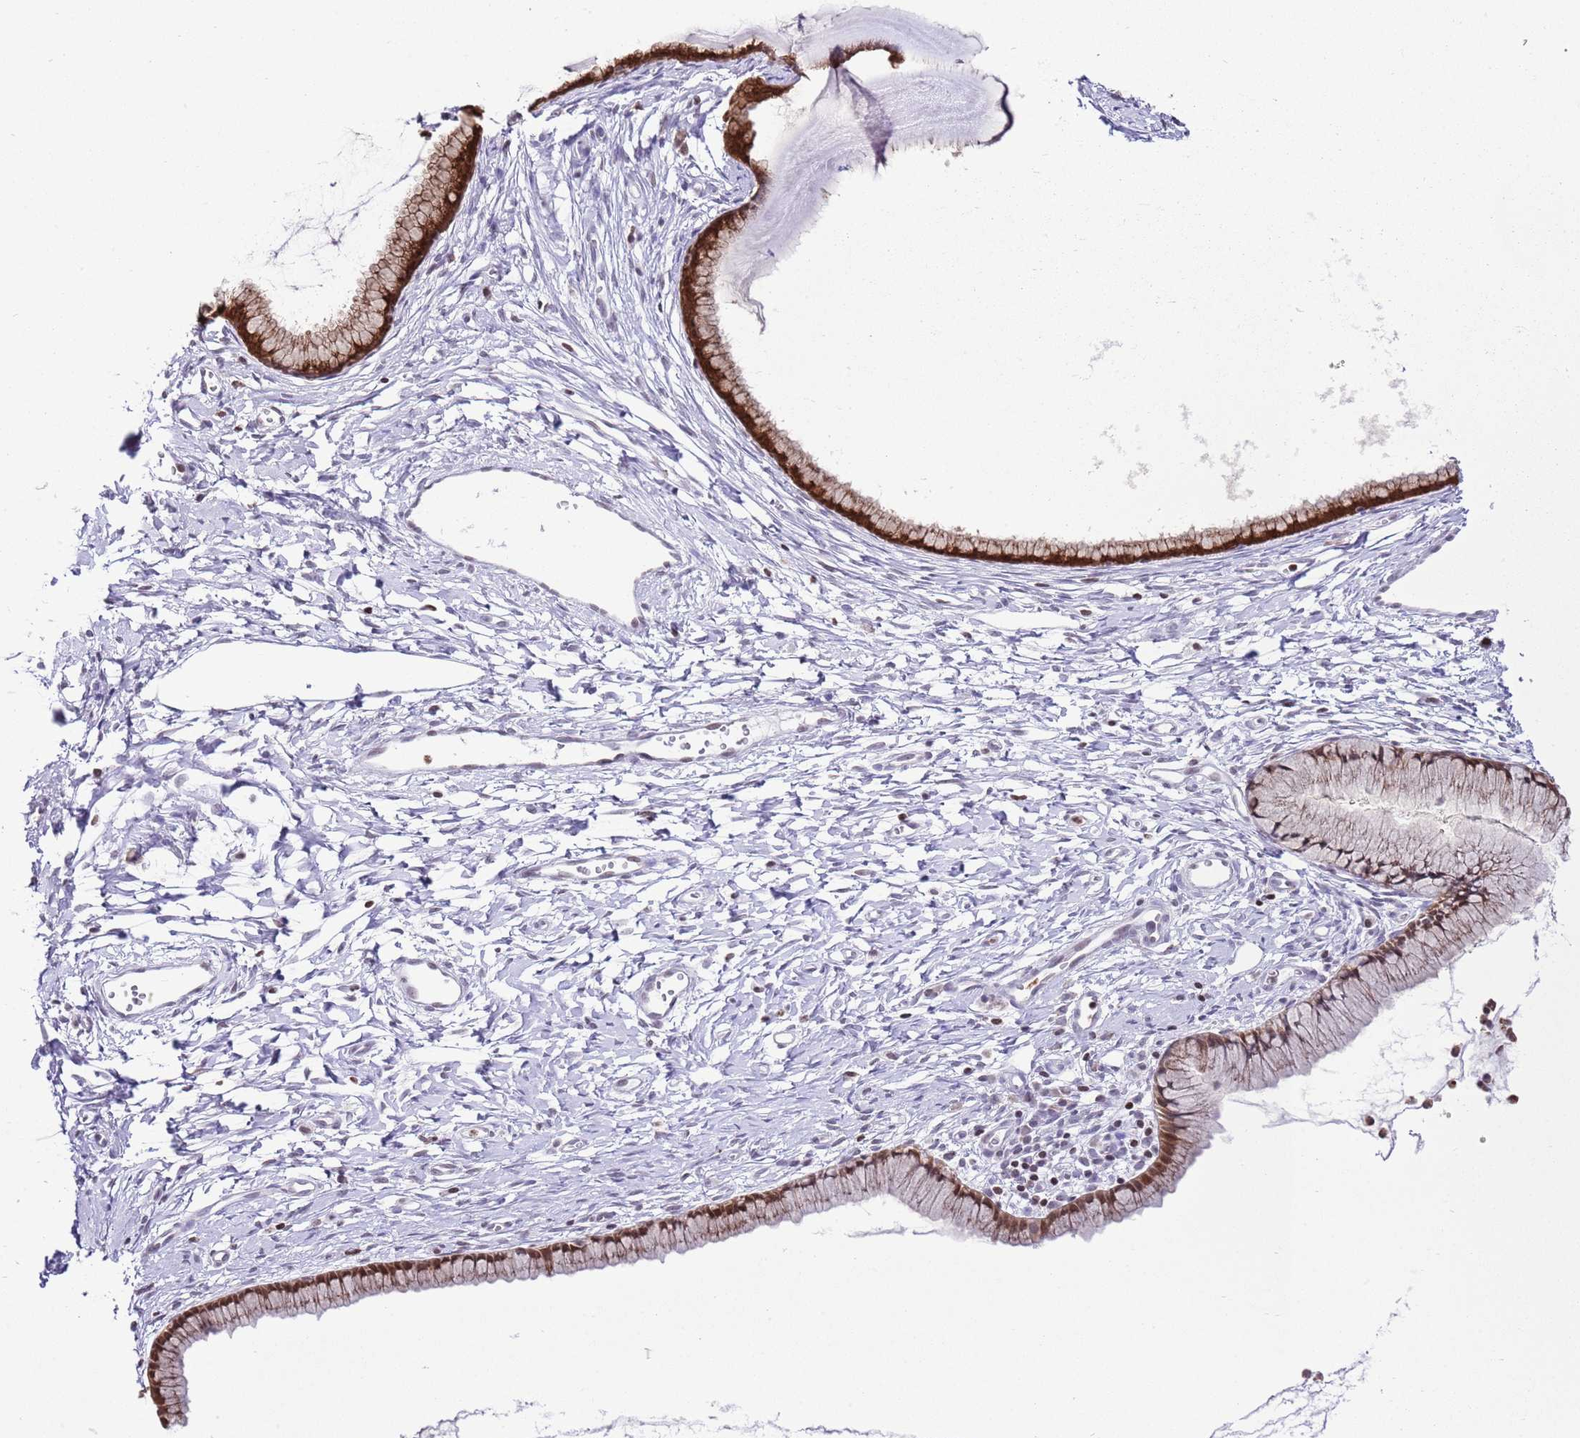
{"staining": {"intensity": "strong", "quantity": ">75%", "location": "cytoplasmic/membranous,nuclear"}, "tissue": "cervix", "cell_type": "Glandular cells", "image_type": "normal", "snomed": [{"axis": "morphology", "description": "Normal tissue, NOS"}, {"axis": "topography", "description": "Cervix"}], "caption": "Immunohistochemistry histopathology image of normal cervix: human cervix stained using immunohistochemistry exhibits high levels of strong protein expression localized specifically in the cytoplasmic/membranous,nuclear of glandular cells, appearing as a cytoplasmic/membranous,nuclear brown color.", "gene": "PRR15", "patient": {"sex": "female", "age": 40}}